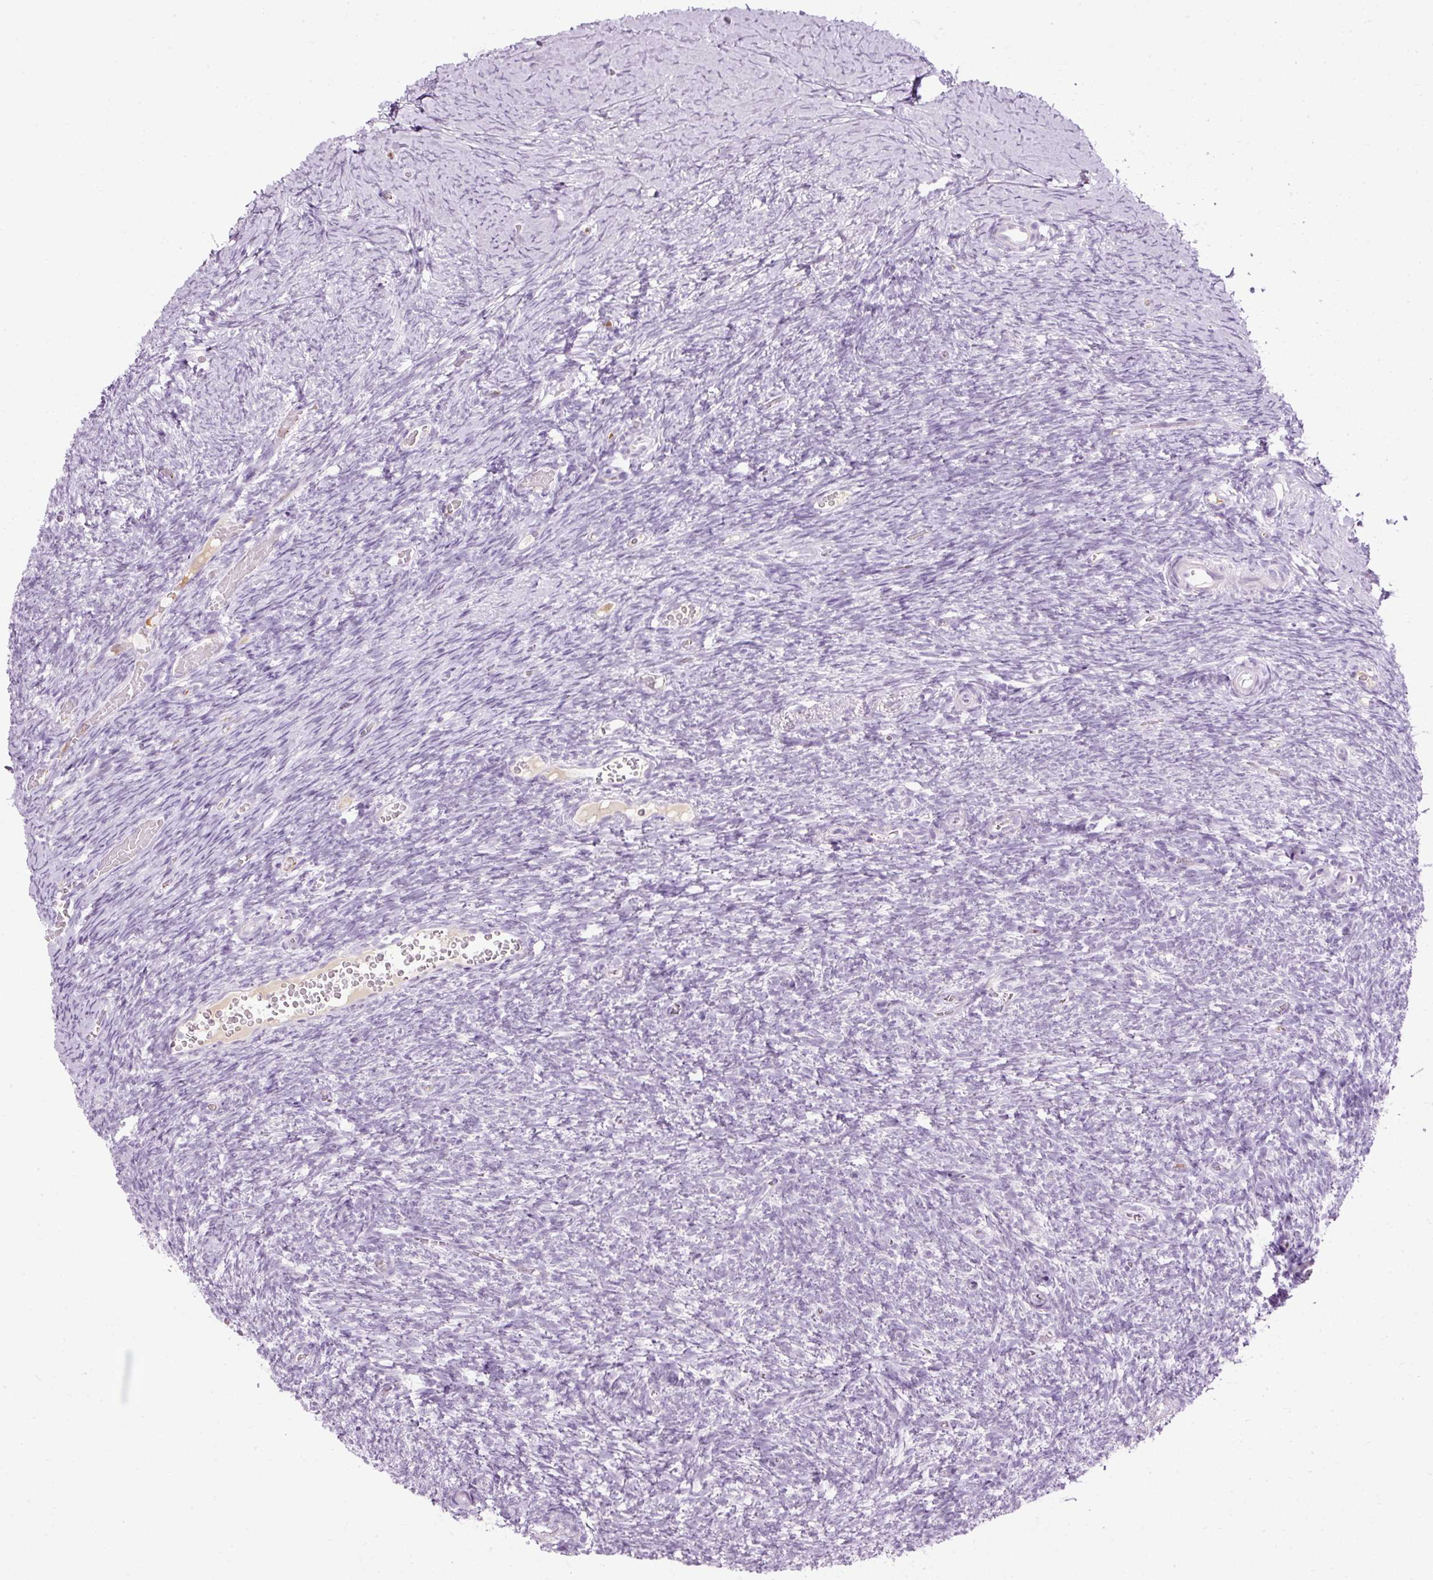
{"staining": {"intensity": "negative", "quantity": "none", "location": "none"}, "tissue": "ovary", "cell_type": "Follicle cells", "image_type": "normal", "snomed": [{"axis": "morphology", "description": "Normal tissue, NOS"}, {"axis": "topography", "description": "Ovary"}], "caption": "DAB immunohistochemical staining of benign ovary exhibits no significant positivity in follicle cells. The staining is performed using DAB (3,3'-diaminobenzidine) brown chromogen with nuclei counter-stained in using hematoxylin.", "gene": "PDE6B", "patient": {"sex": "female", "age": 39}}